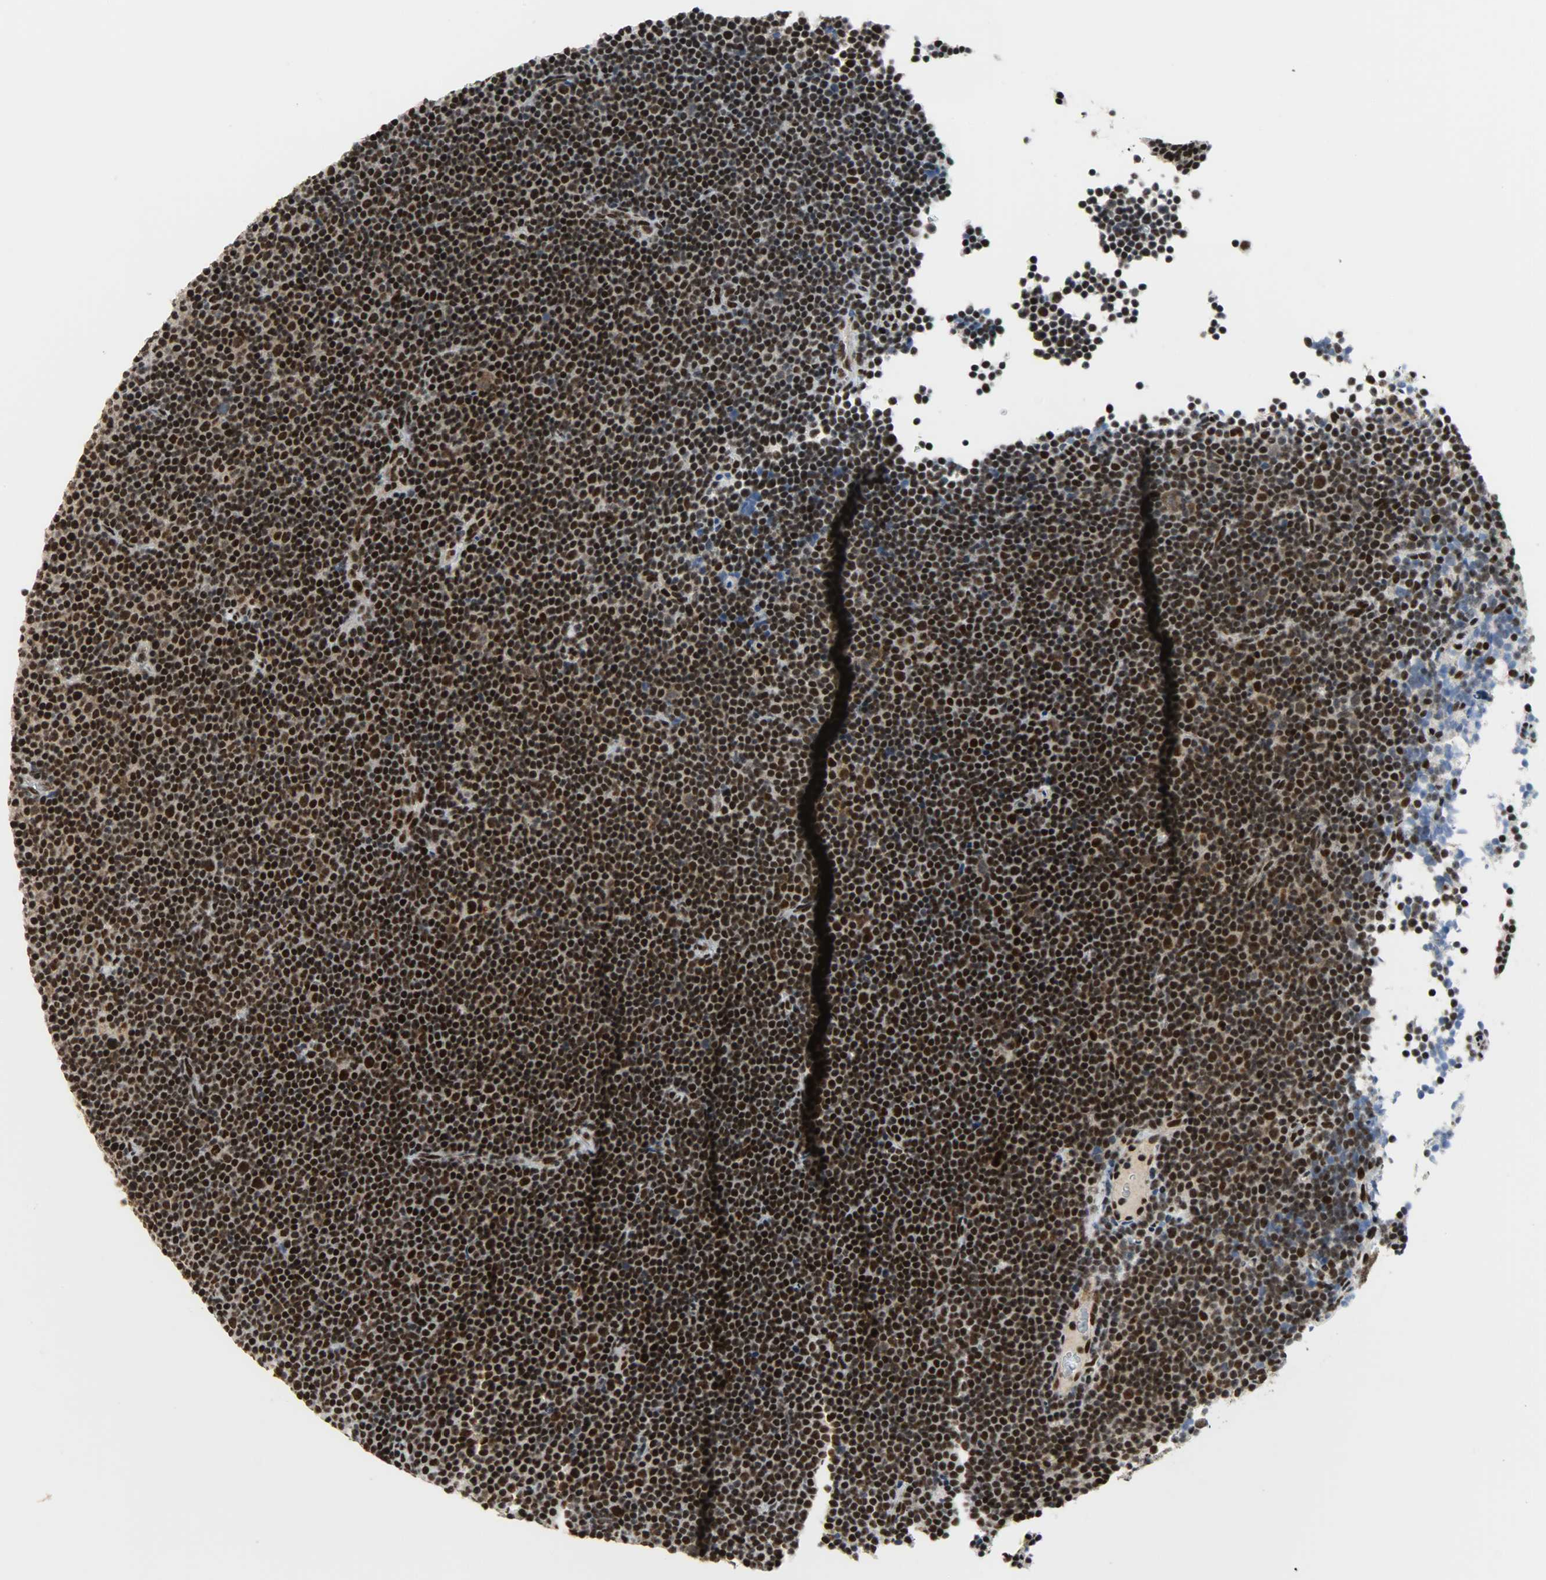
{"staining": {"intensity": "strong", "quantity": ">75%", "location": "nuclear"}, "tissue": "lymphoma", "cell_type": "Tumor cells", "image_type": "cancer", "snomed": [{"axis": "morphology", "description": "Malignant lymphoma, non-Hodgkin's type, Low grade"}, {"axis": "topography", "description": "Lymph node"}], "caption": "Lymphoma tissue exhibits strong nuclear staining in approximately >75% of tumor cells, visualized by immunohistochemistry.", "gene": "SSB", "patient": {"sex": "female", "age": 67}}